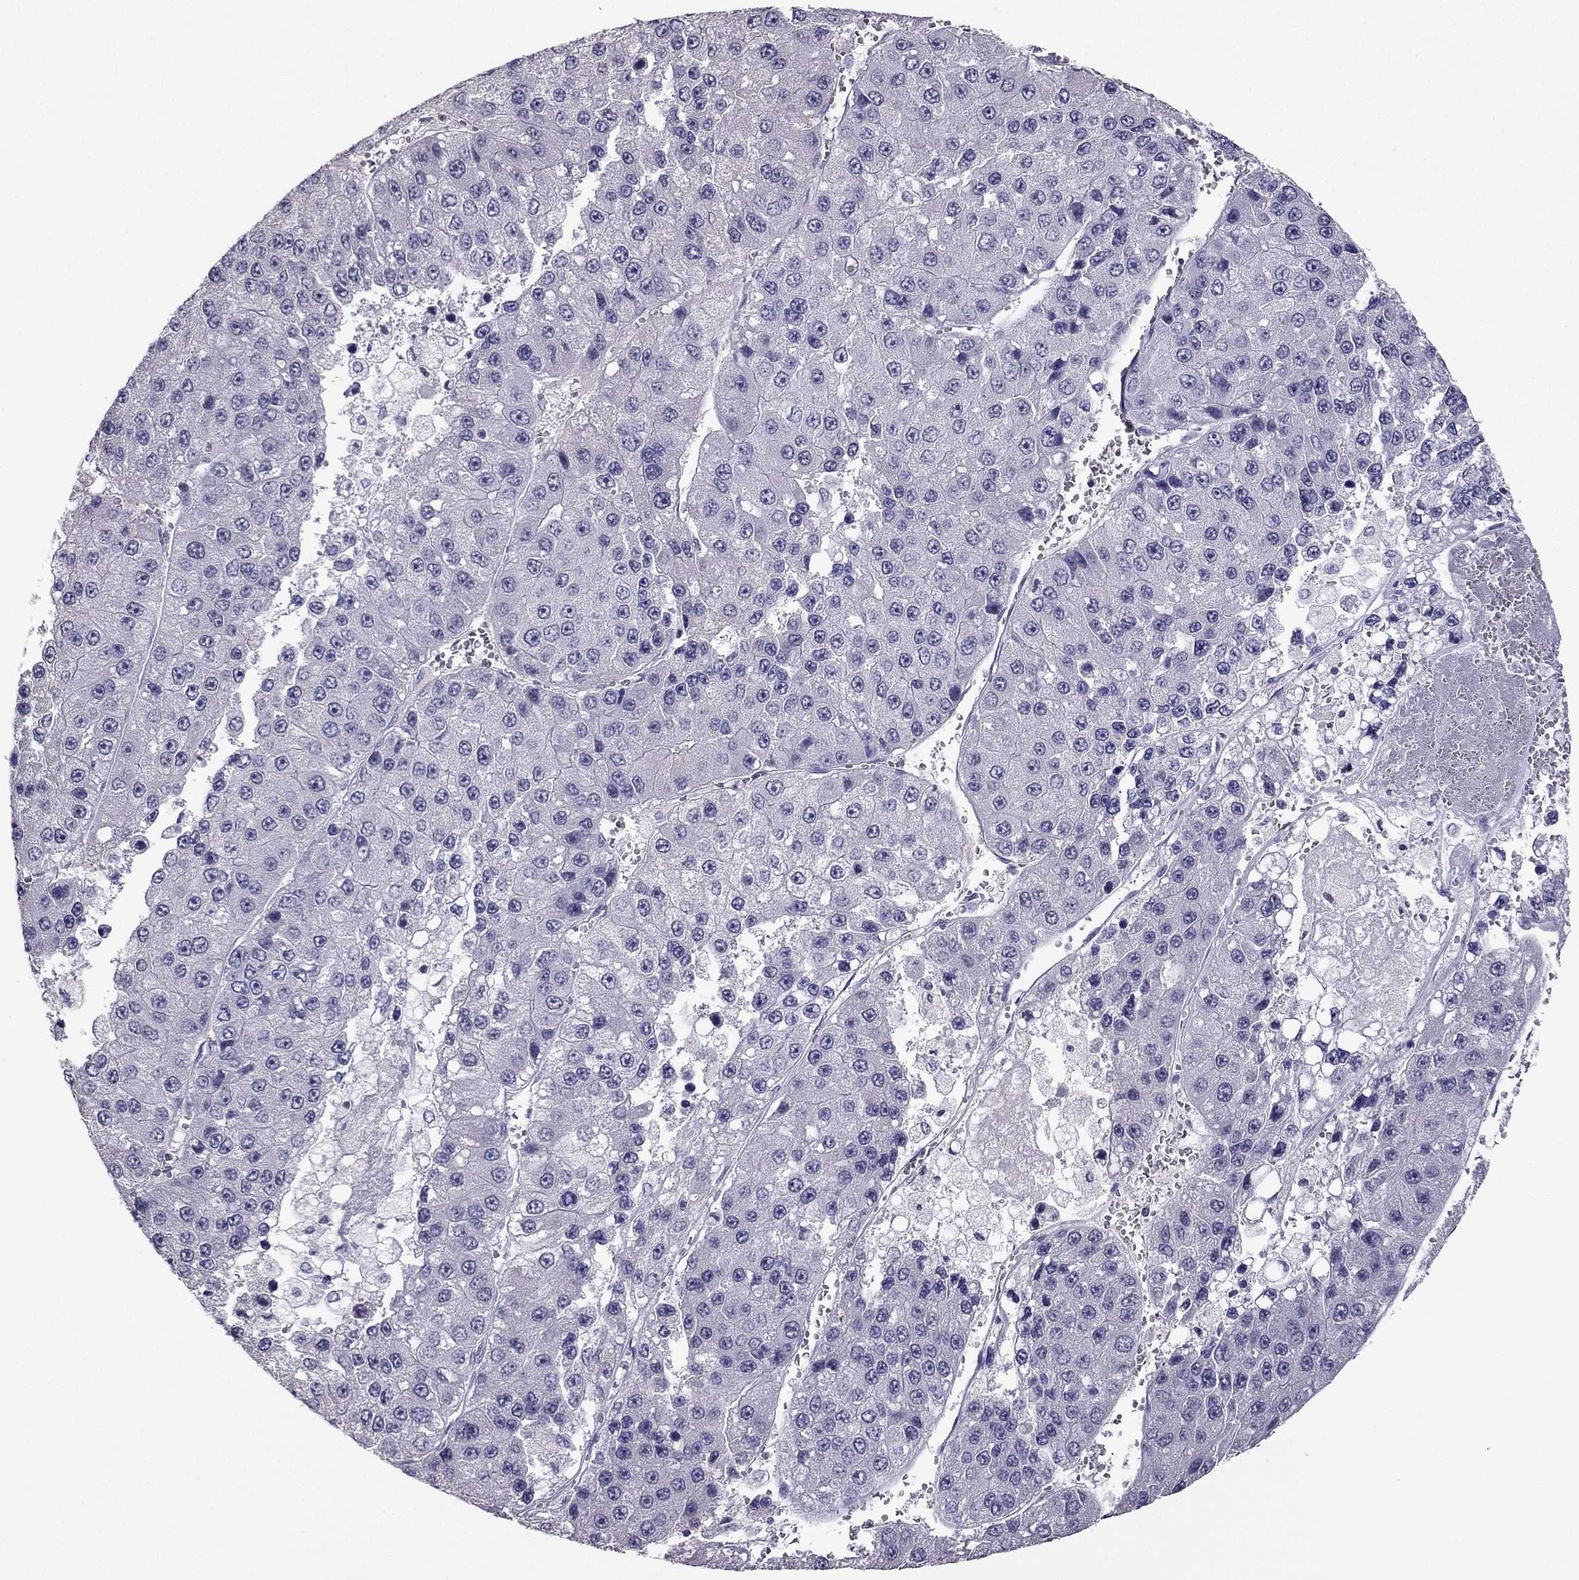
{"staining": {"intensity": "negative", "quantity": "none", "location": "none"}, "tissue": "liver cancer", "cell_type": "Tumor cells", "image_type": "cancer", "snomed": [{"axis": "morphology", "description": "Carcinoma, Hepatocellular, NOS"}, {"axis": "topography", "description": "Liver"}], "caption": "The image demonstrates no significant positivity in tumor cells of liver cancer (hepatocellular carcinoma).", "gene": "SCG5", "patient": {"sex": "female", "age": 73}}